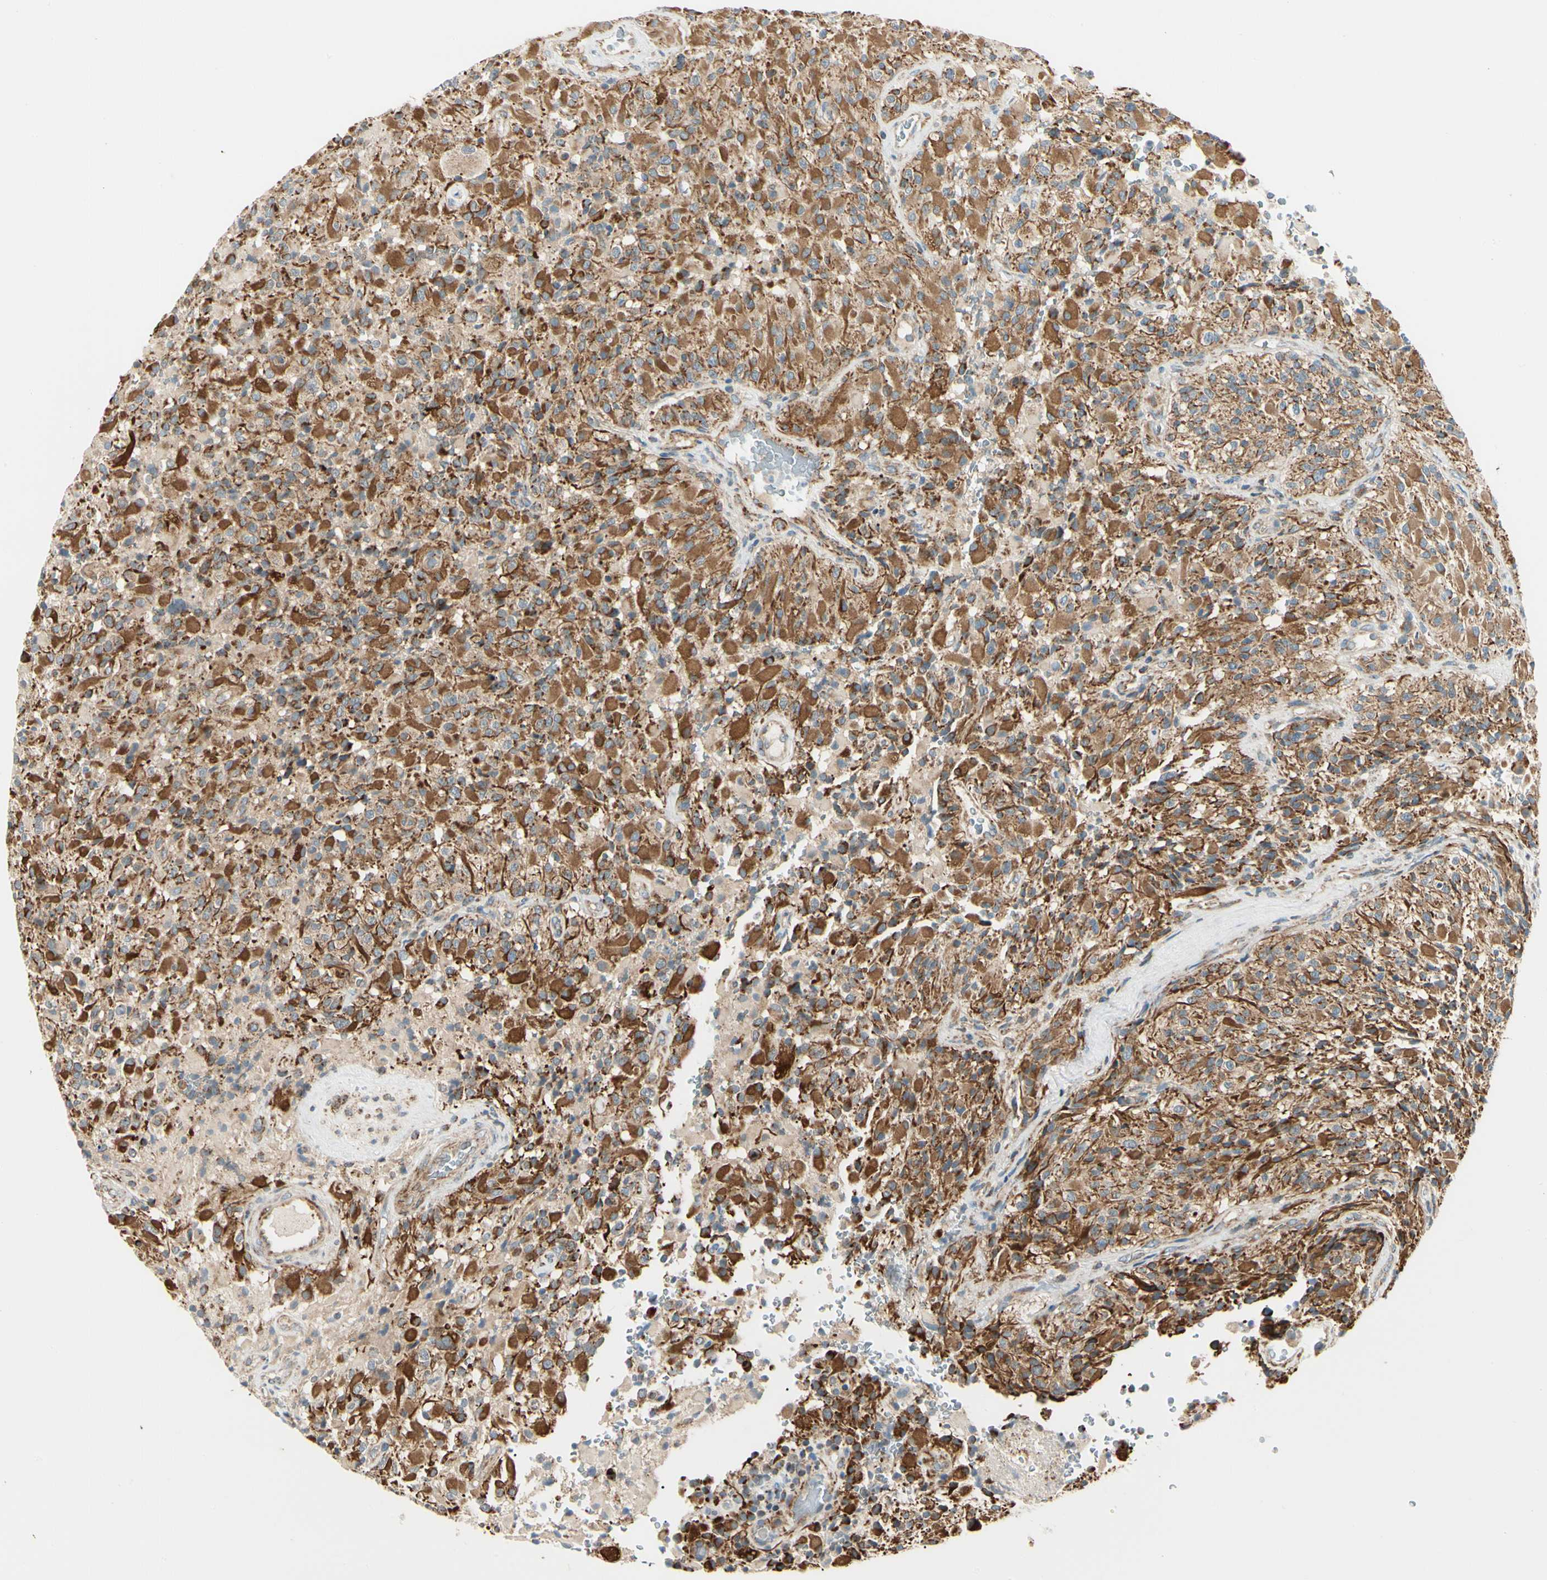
{"staining": {"intensity": "strong", "quantity": ">75%", "location": "cytoplasmic/membranous"}, "tissue": "glioma", "cell_type": "Tumor cells", "image_type": "cancer", "snomed": [{"axis": "morphology", "description": "Glioma, malignant, High grade"}, {"axis": "topography", "description": "Brain"}], "caption": "Glioma stained for a protein demonstrates strong cytoplasmic/membranous positivity in tumor cells.", "gene": "TBC1D10A", "patient": {"sex": "male", "age": 71}}